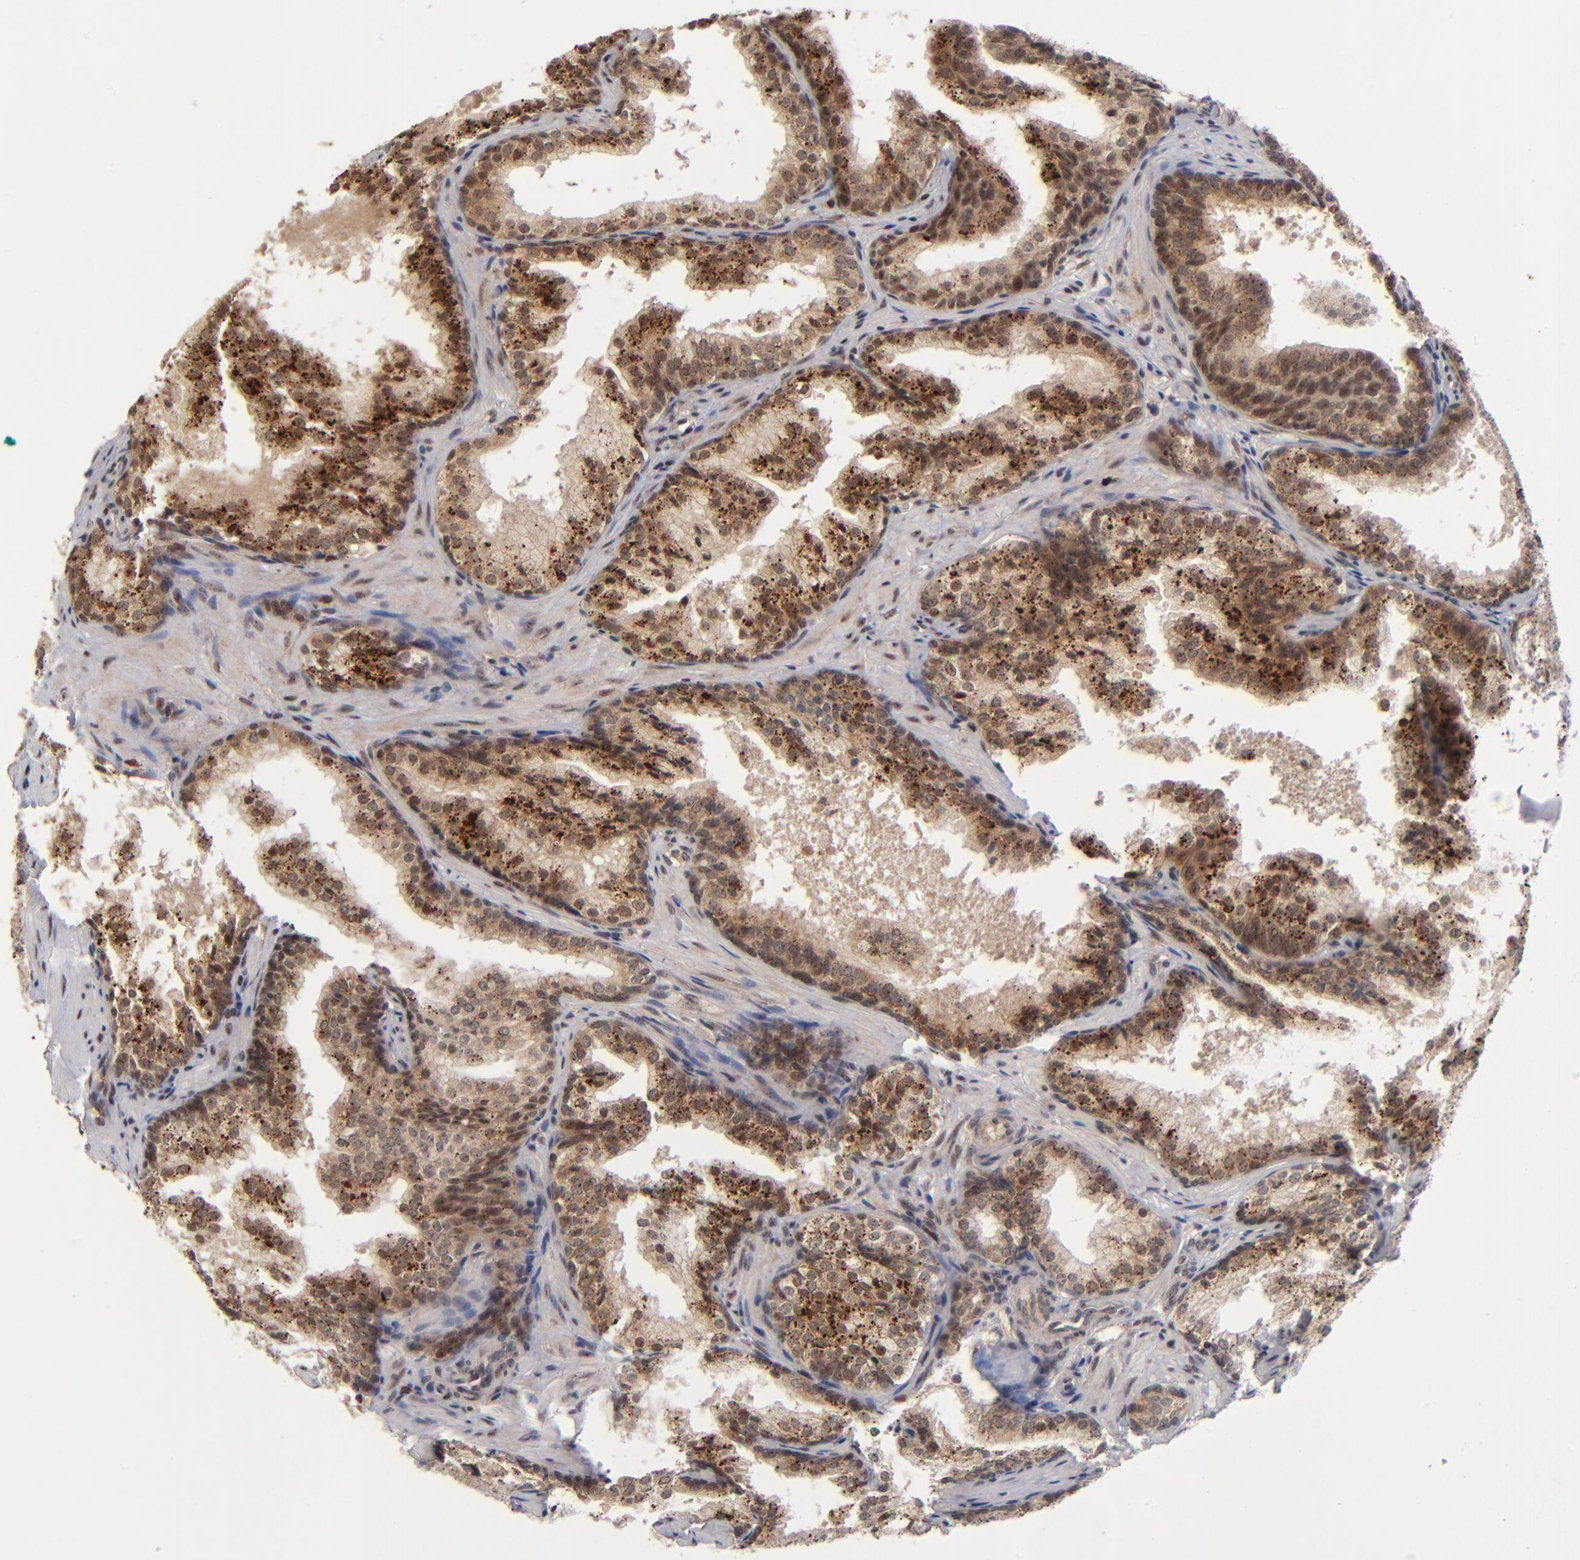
{"staining": {"intensity": "moderate", "quantity": ">75%", "location": "cytoplasmic/membranous,nuclear"}, "tissue": "prostate cancer", "cell_type": "Tumor cells", "image_type": "cancer", "snomed": [{"axis": "morphology", "description": "Adenocarcinoma, Low grade"}, {"axis": "topography", "description": "Prostate"}], "caption": "Approximately >75% of tumor cells in prostate cancer (low-grade adenocarcinoma) display moderate cytoplasmic/membranous and nuclear protein positivity as visualized by brown immunohistochemical staining.", "gene": "ZNF419", "patient": {"sex": "male", "age": 69}}